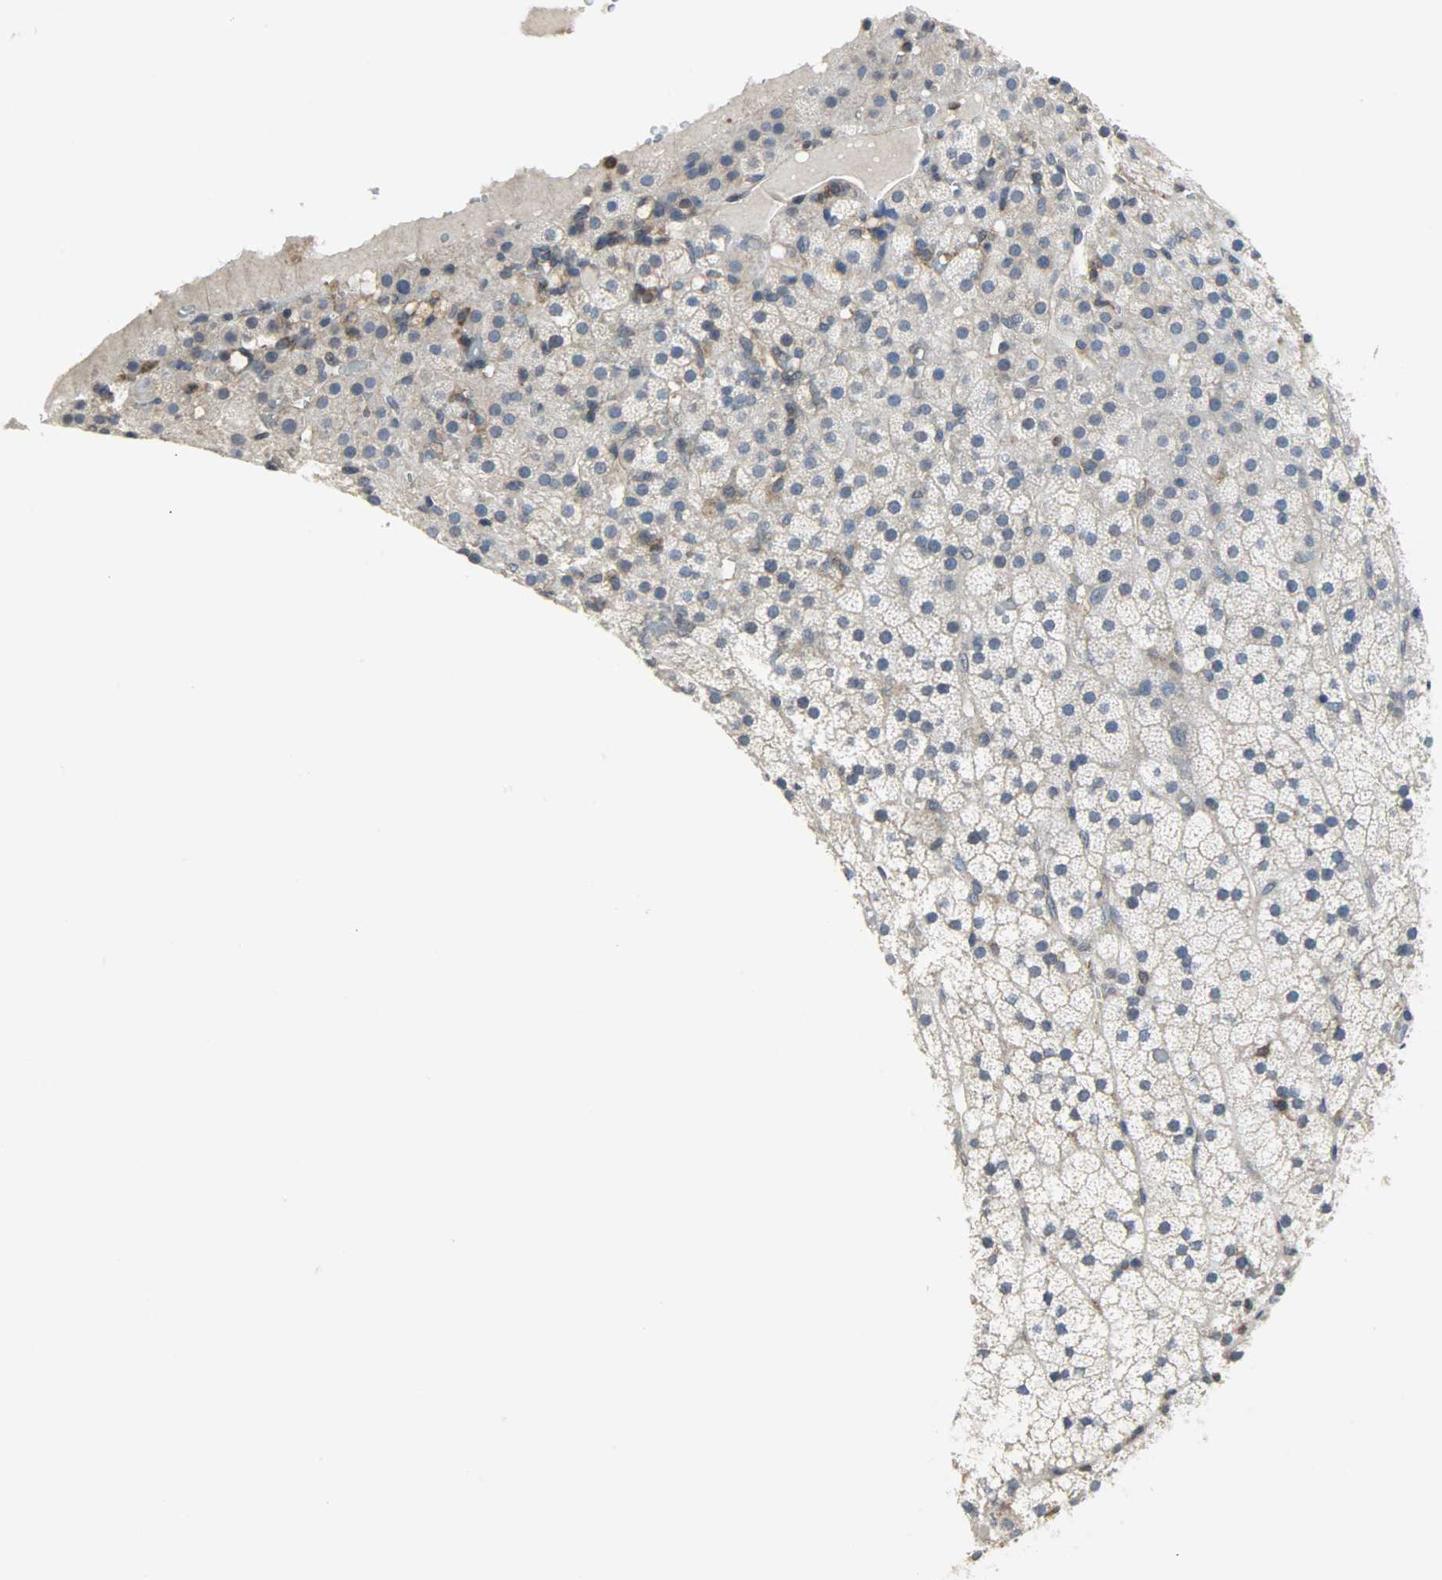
{"staining": {"intensity": "moderate", "quantity": "<25%", "location": "cytoplasmic/membranous"}, "tissue": "adrenal gland", "cell_type": "Glandular cells", "image_type": "normal", "snomed": [{"axis": "morphology", "description": "Normal tissue, NOS"}, {"axis": "topography", "description": "Adrenal gland"}], "caption": "This micrograph reveals IHC staining of unremarkable adrenal gland, with low moderate cytoplasmic/membranous positivity in approximately <25% of glandular cells.", "gene": "TRIM21", "patient": {"sex": "male", "age": 35}}